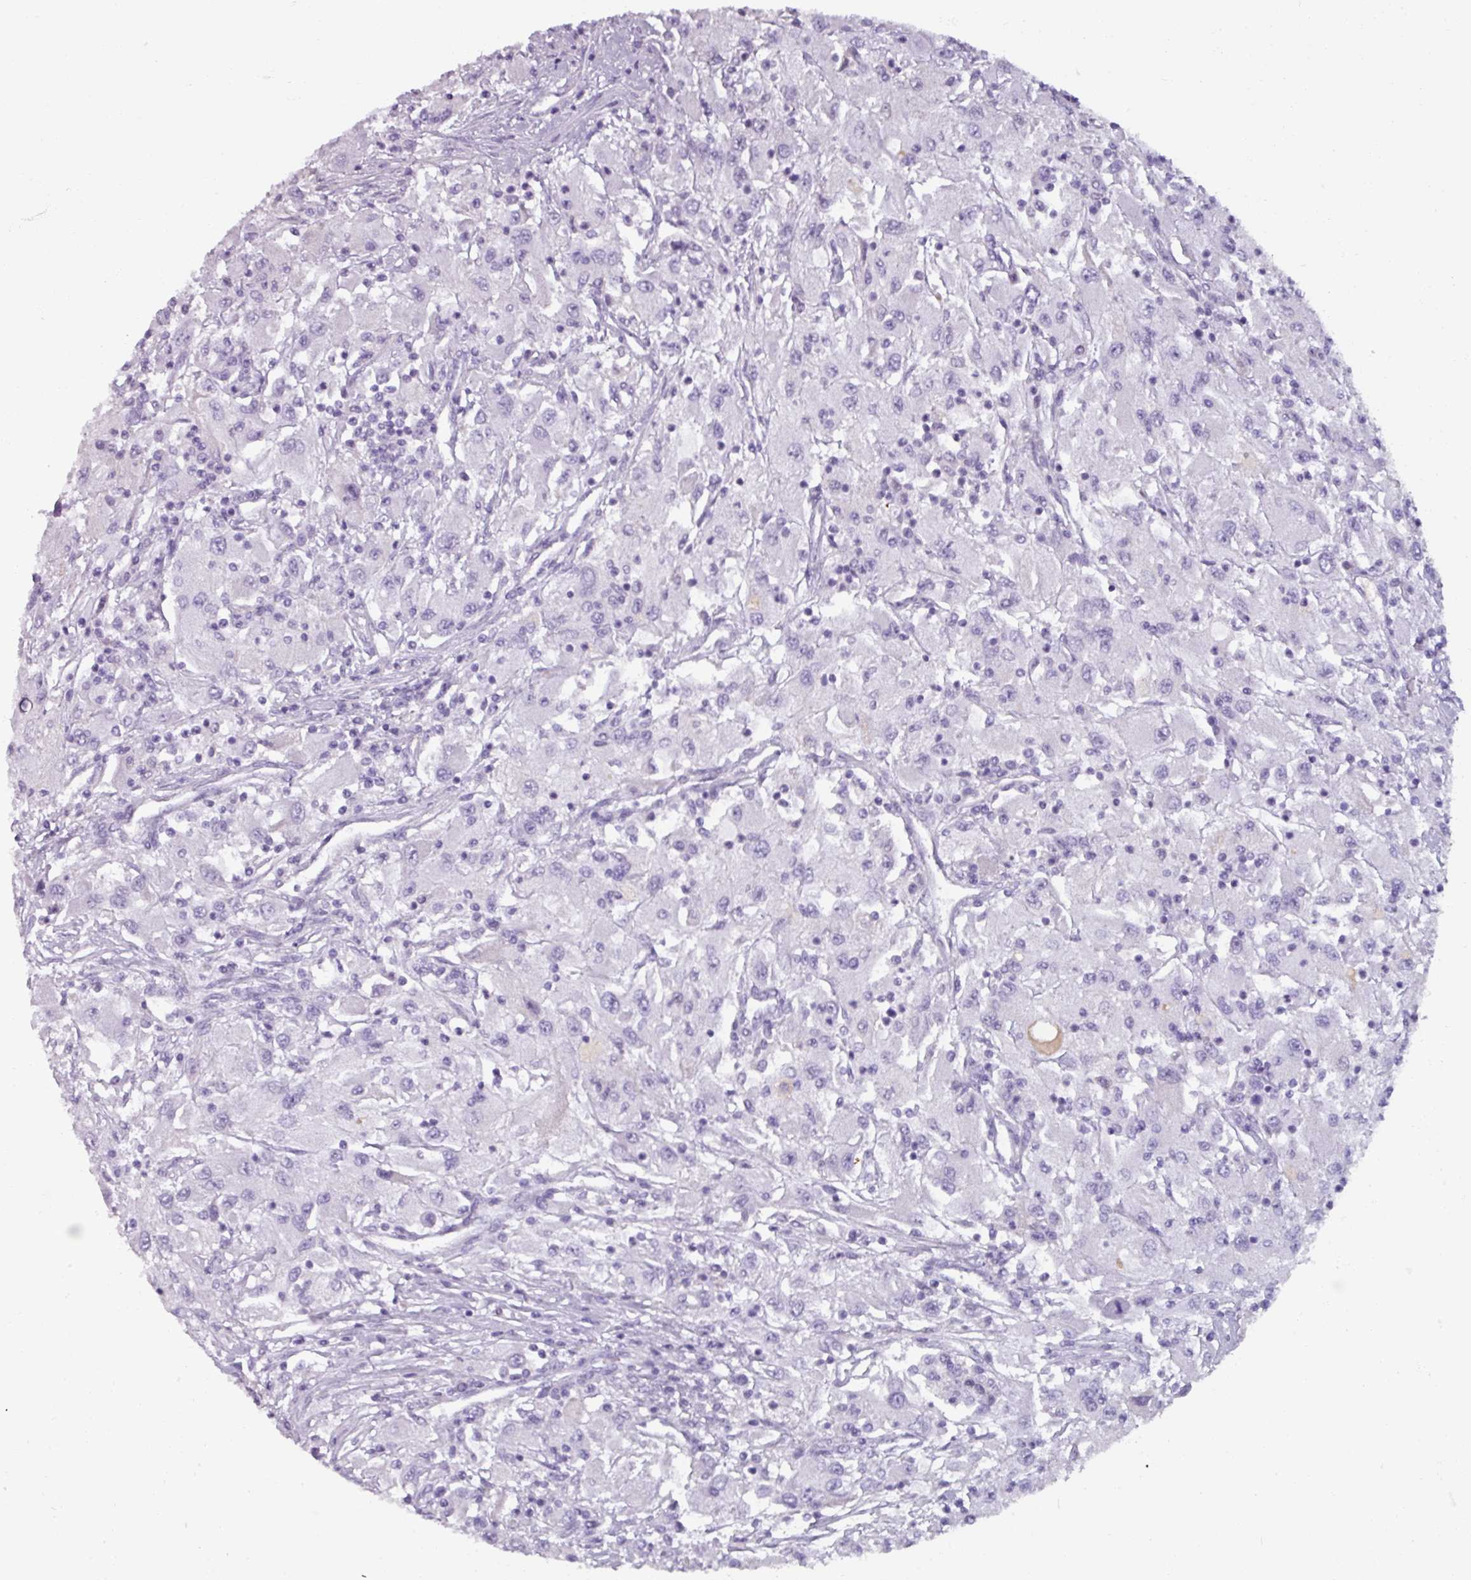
{"staining": {"intensity": "negative", "quantity": "none", "location": "none"}, "tissue": "renal cancer", "cell_type": "Tumor cells", "image_type": "cancer", "snomed": [{"axis": "morphology", "description": "Adenocarcinoma, NOS"}, {"axis": "topography", "description": "Kidney"}], "caption": "The micrograph exhibits no staining of tumor cells in renal adenocarcinoma.", "gene": "SPESP1", "patient": {"sex": "female", "age": 67}}